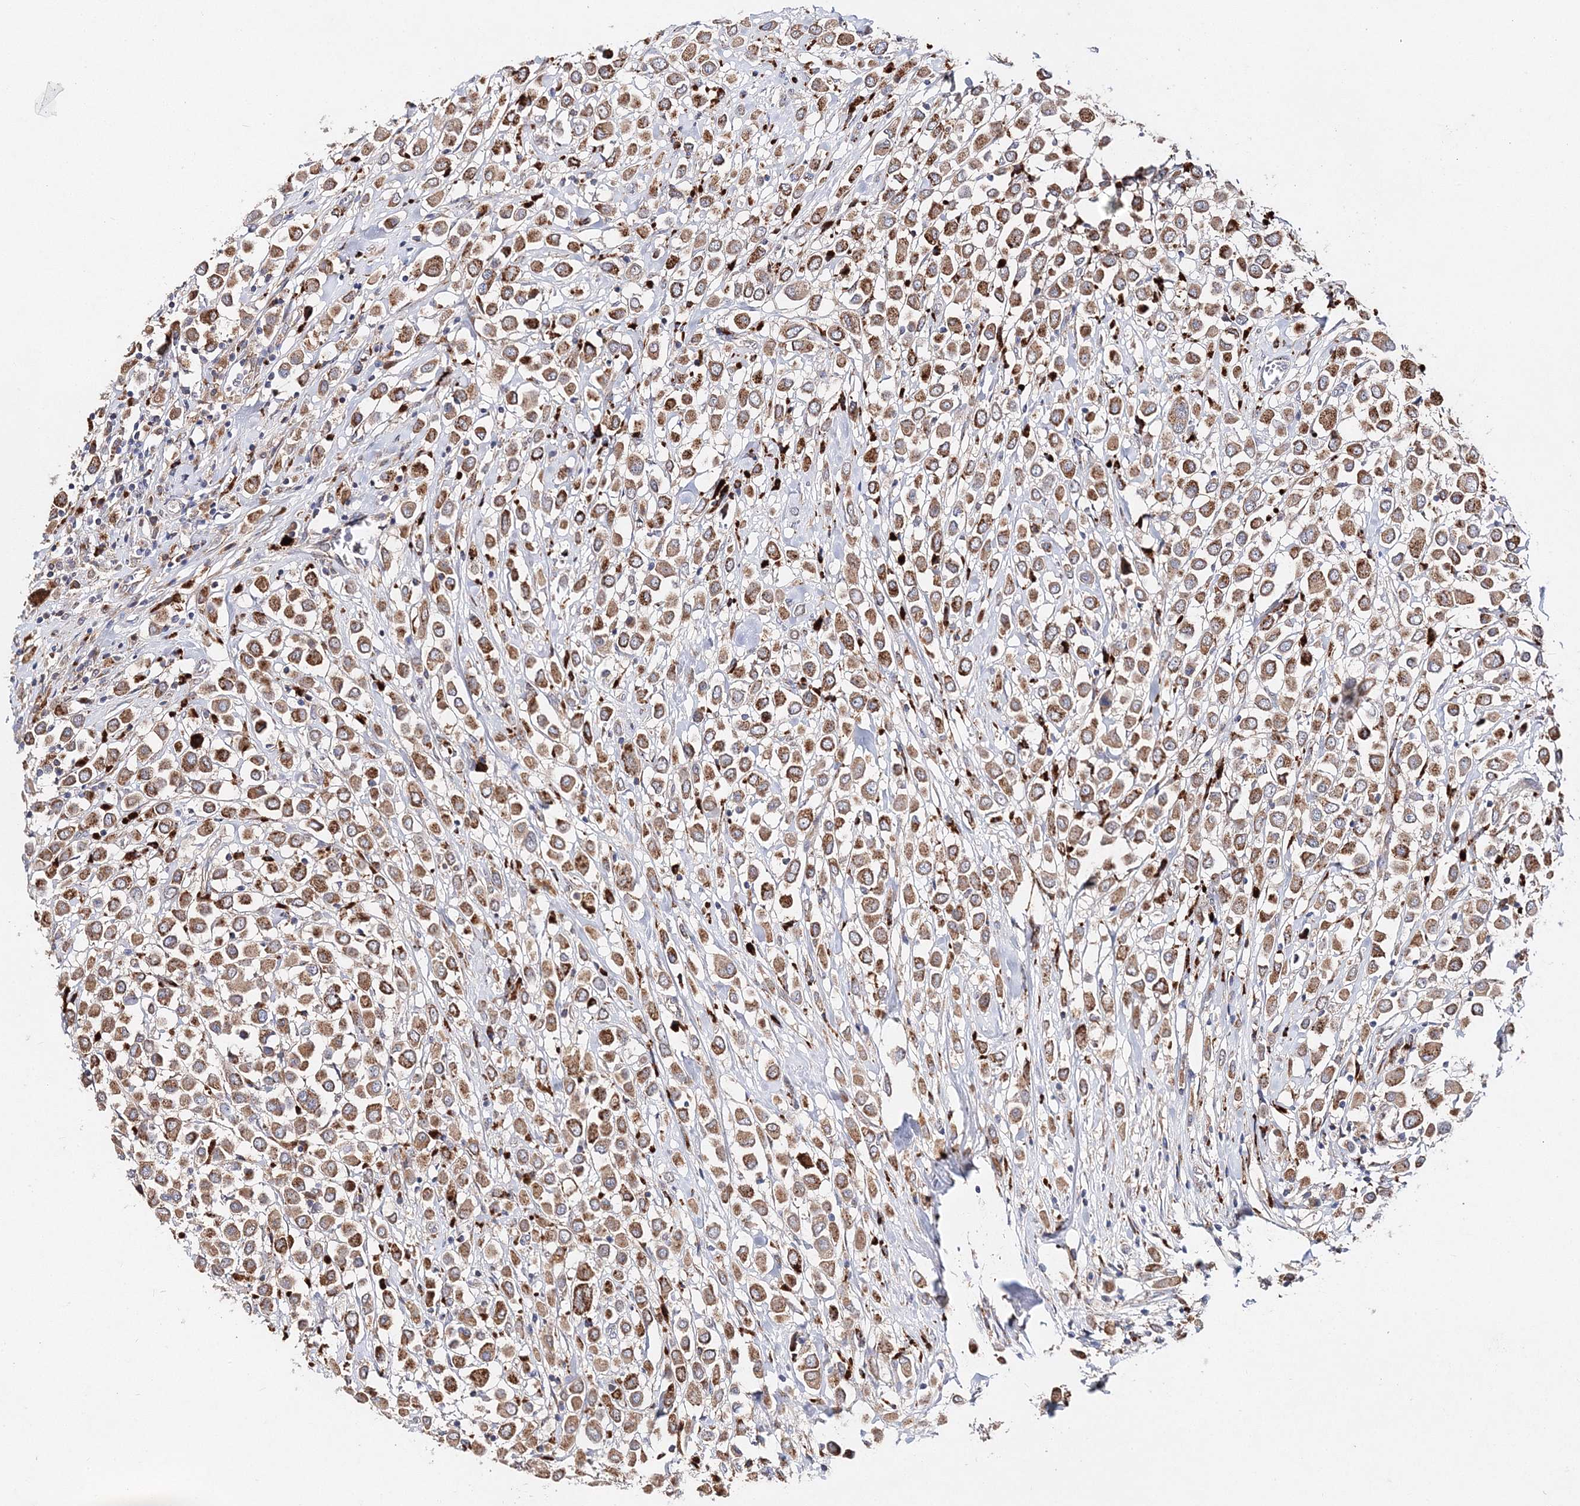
{"staining": {"intensity": "moderate", "quantity": ">75%", "location": "cytoplasmic/membranous"}, "tissue": "breast cancer", "cell_type": "Tumor cells", "image_type": "cancer", "snomed": [{"axis": "morphology", "description": "Duct carcinoma"}, {"axis": "topography", "description": "Breast"}], "caption": "Moderate cytoplasmic/membranous staining for a protein is identified in approximately >75% of tumor cells of breast intraductal carcinoma using immunohistochemistry.", "gene": "C3orf38", "patient": {"sex": "female", "age": 61}}